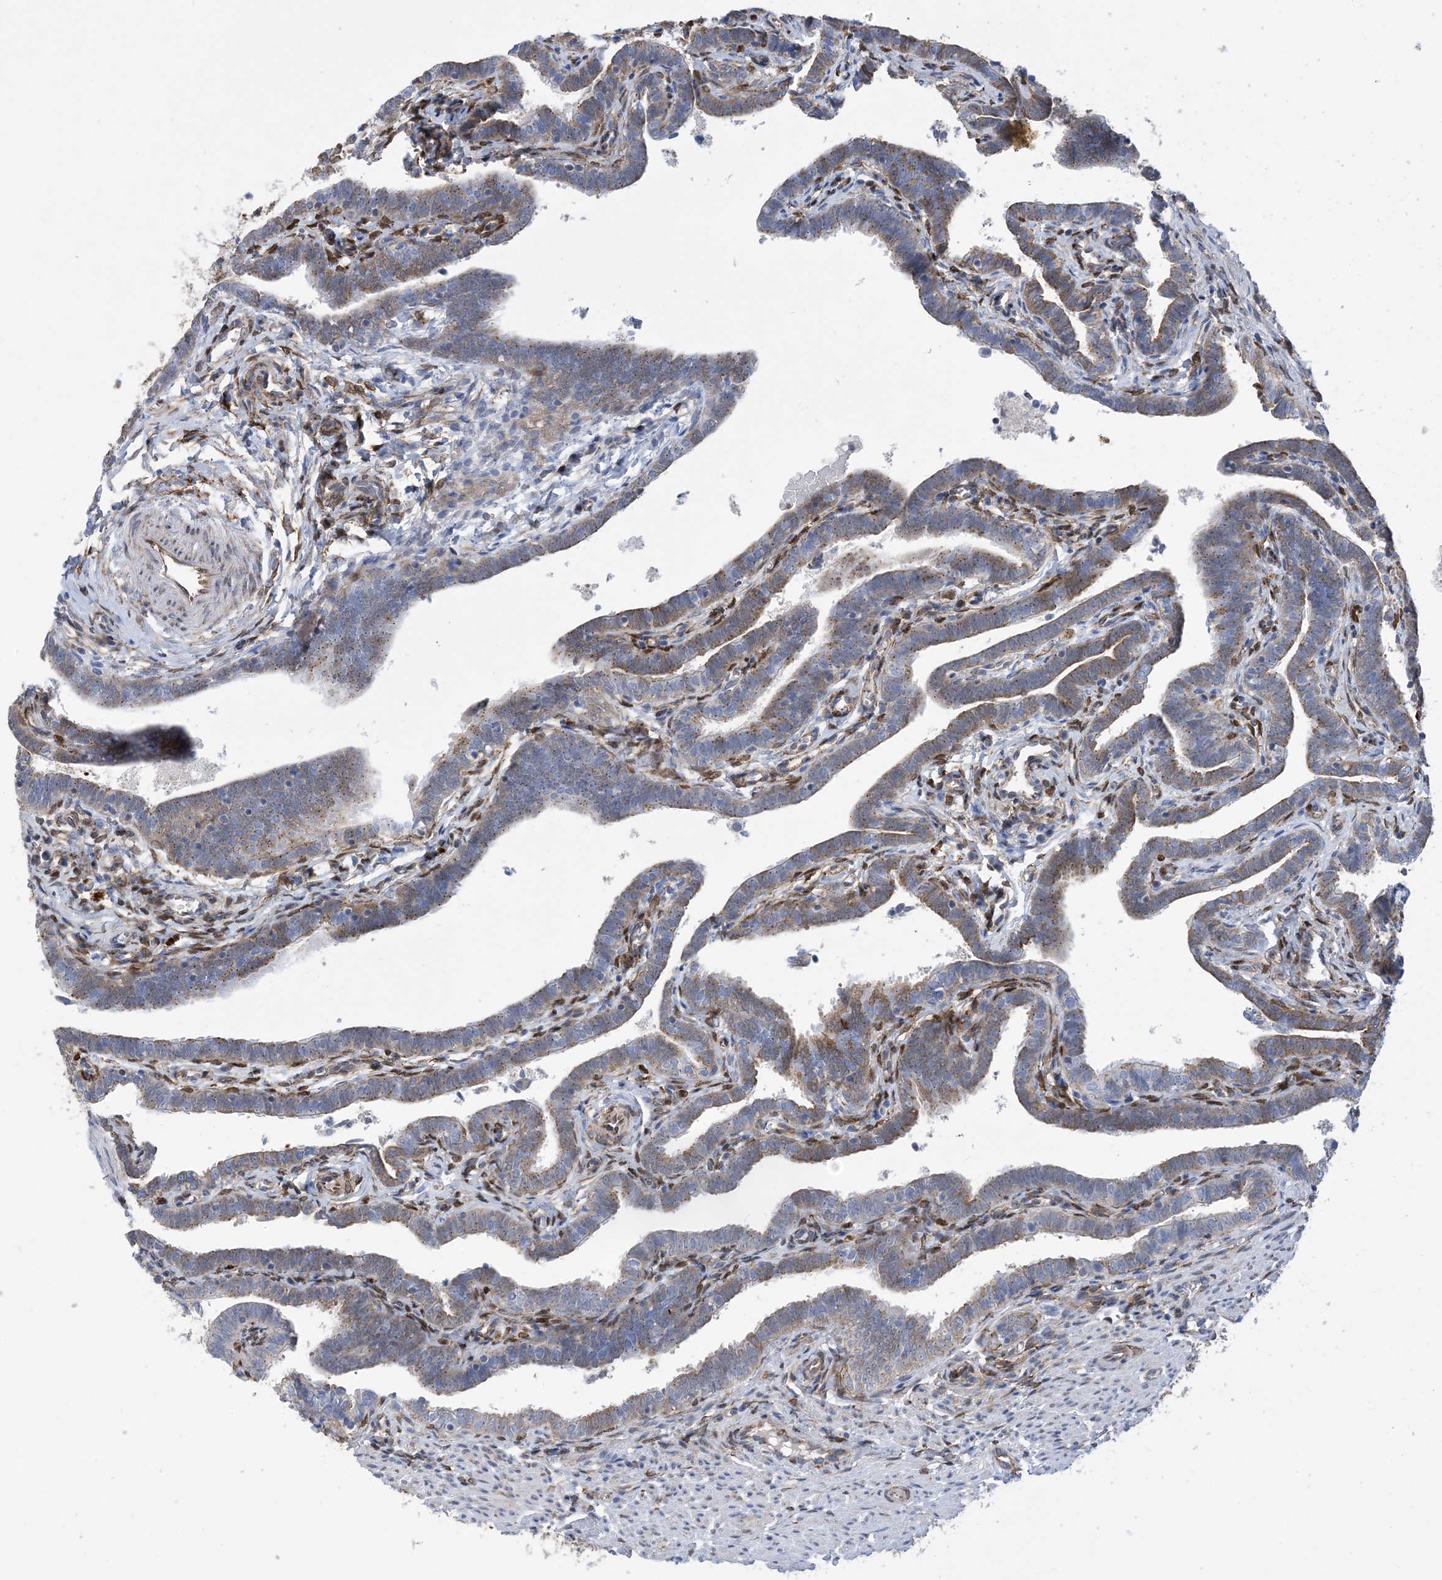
{"staining": {"intensity": "moderate", "quantity": "25%-75%", "location": "cytoplasmic/membranous"}, "tissue": "fallopian tube", "cell_type": "Glandular cells", "image_type": "normal", "snomed": [{"axis": "morphology", "description": "Normal tissue, NOS"}, {"axis": "topography", "description": "Fallopian tube"}], "caption": "IHC photomicrograph of benign fallopian tube: human fallopian tube stained using immunohistochemistry exhibits medium levels of moderate protein expression localized specifically in the cytoplasmic/membranous of glandular cells, appearing as a cytoplasmic/membranous brown color.", "gene": "RBMS3", "patient": {"sex": "female", "age": 36}}